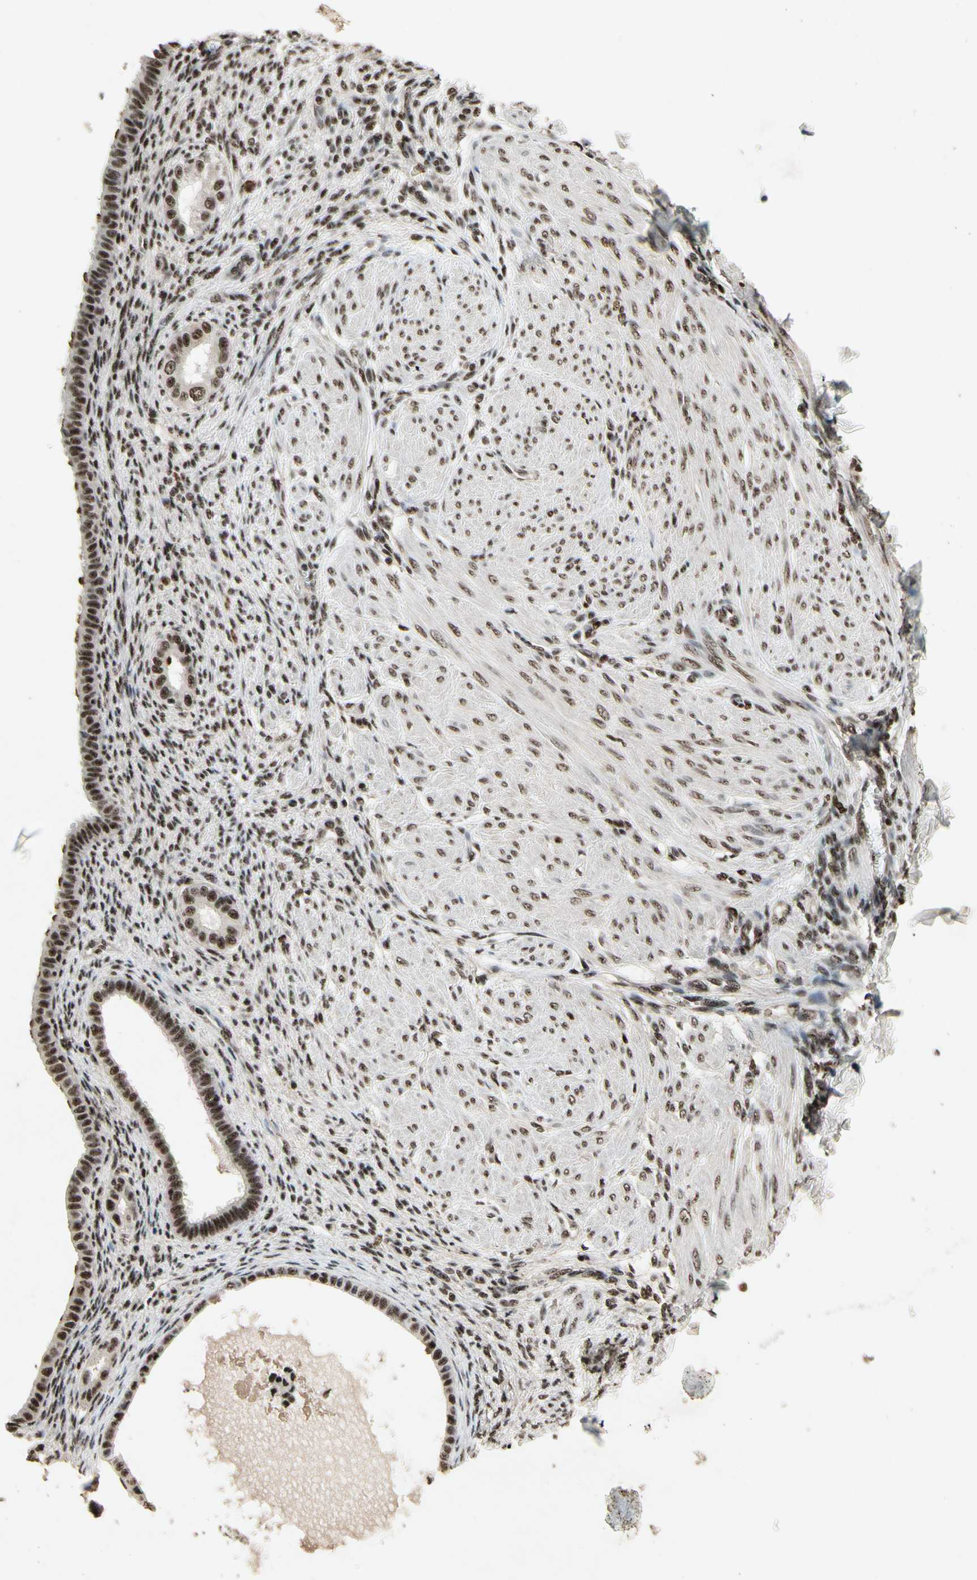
{"staining": {"intensity": "strong", "quantity": "25%-75%", "location": "nuclear"}, "tissue": "endometrium", "cell_type": "Cells in endometrial stroma", "image_type": "normal", "snomed": [{"axis": "morphology", "description": "Normal tissue, NOS"}, {"axis": "topography", "description": "Endometrium"}], "caption": "A high amount of strong nuclear staining is seen in about 25%-75% of cells in endometrial stroma in benign endometrium.", "gene": "TBX2", "patient": {"sex": "female", "age": 72}}